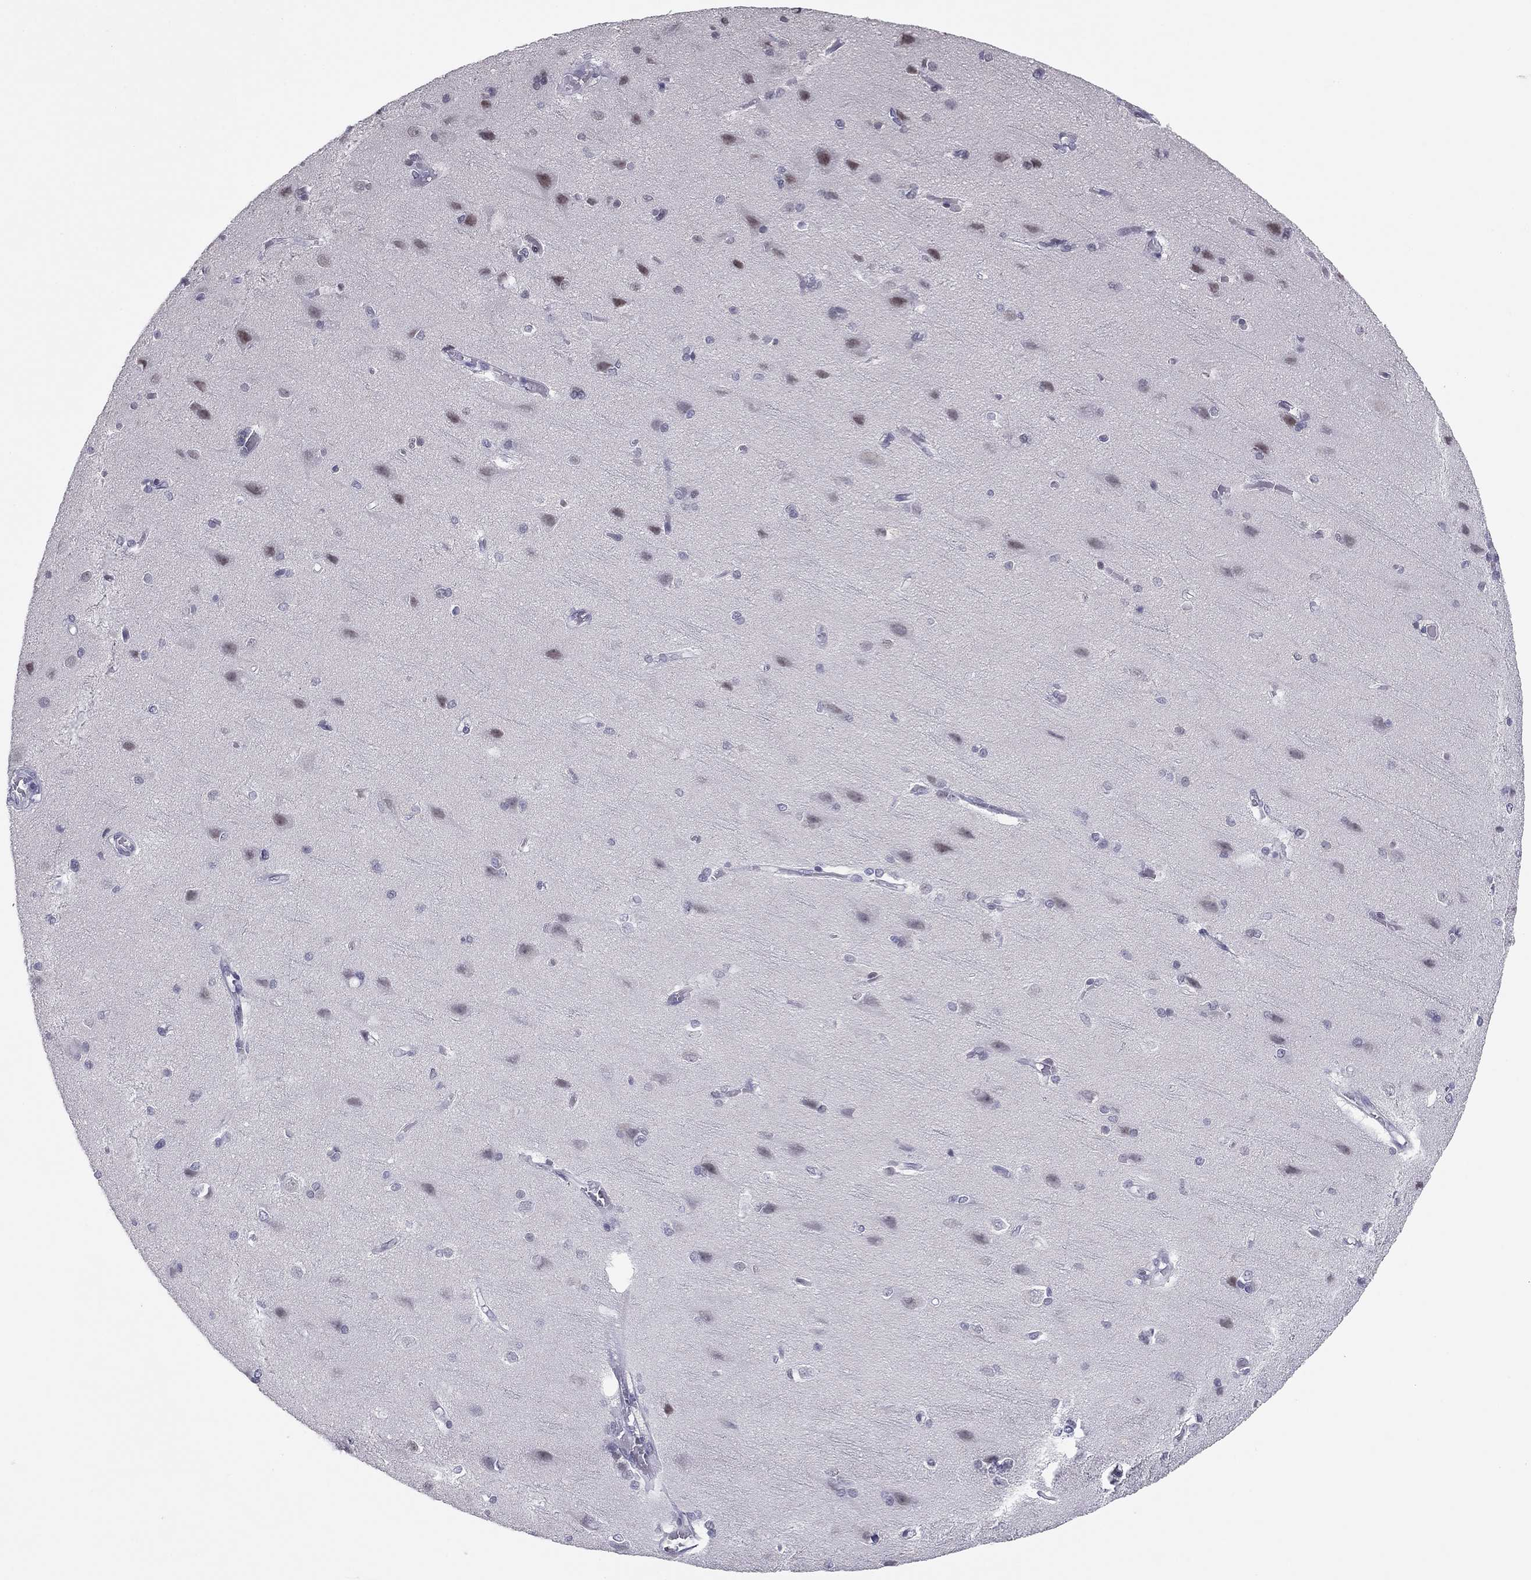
{"staining": {"intensity": "negative", "quantity": "none", "location": "none"}, "tissue": "cerebral cortex", "cell_type": "Endothelial cells", "image_type": "normal", "snomed": [{"axis": "morphology", "description": "Normal tissue, NOS"}, {"axis": "topography", "description": "Cerebral cortex"}], "caption": "DAB (3,3'-diaminobenzidine) immunohistochemical staining of unremarkable human cerebral cortex reveals no significant expression in endothelial cells. (Stains: DAB (3,3'-diaminobenzidine) IHC with hematoxylin counter stain, Microscopy: brightfield microscopy at high magnification).", "gene": "DOT1L", "patient": {"sex": "male", "age": 37}}